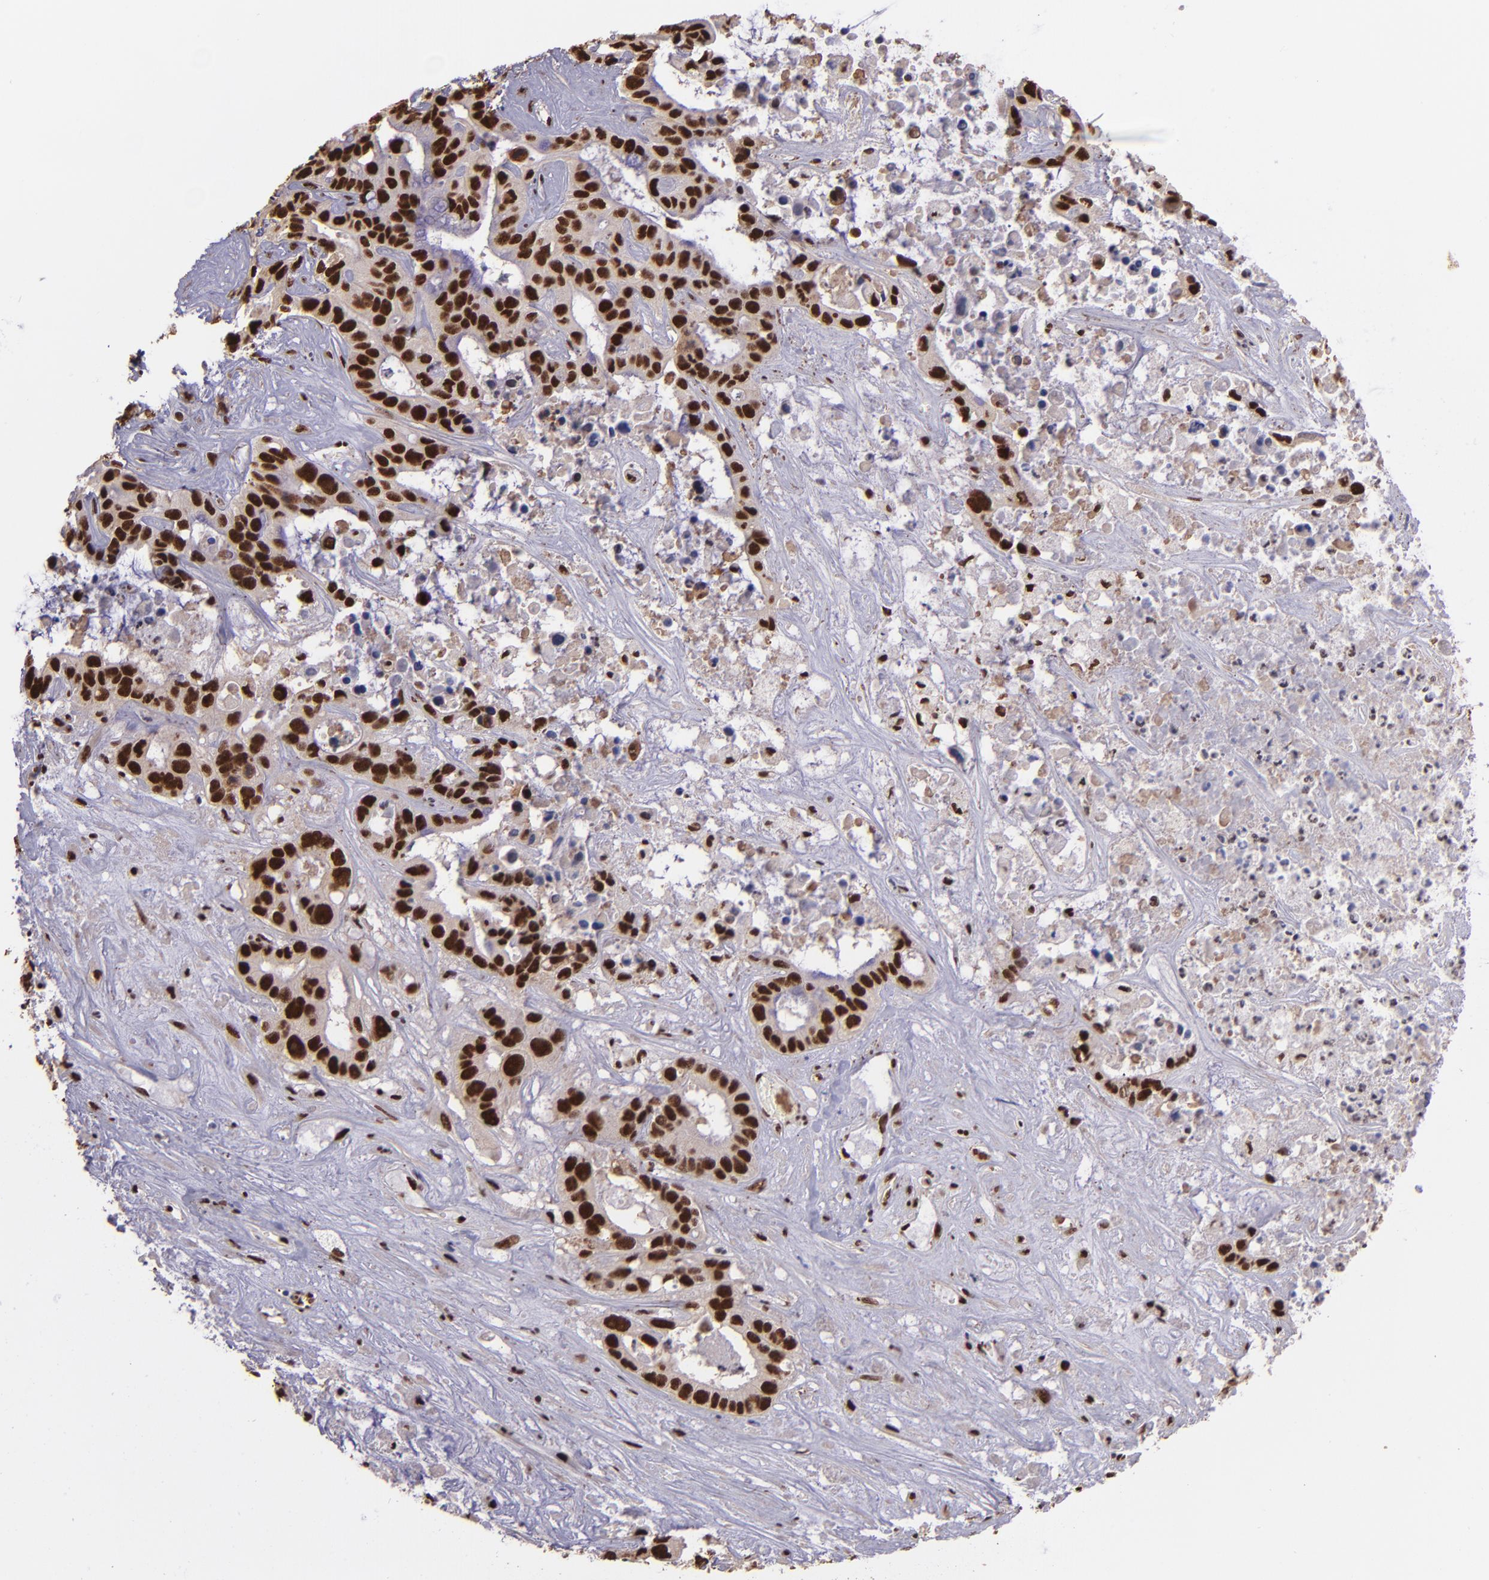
{"staining": {"intensity": "strong", "quantity": ">75%", "location": "nuclear"}, "tissue": "liver cancer", "cell_type": "Tumor cells", "image_type": "cancer", "snomed": [{"axis": "morphology", "description": "Cholangiocarcinoma"}, {"axis": "topography", "description": "Liver"}], "caption": "A histopathology image of human cholangiocarcinoma (liver) stained for a protein exhibits strong nuclear brown staining in tumor cells.", "gene": "PQBP1", "patient": {"sex": "female", "age": 65}}